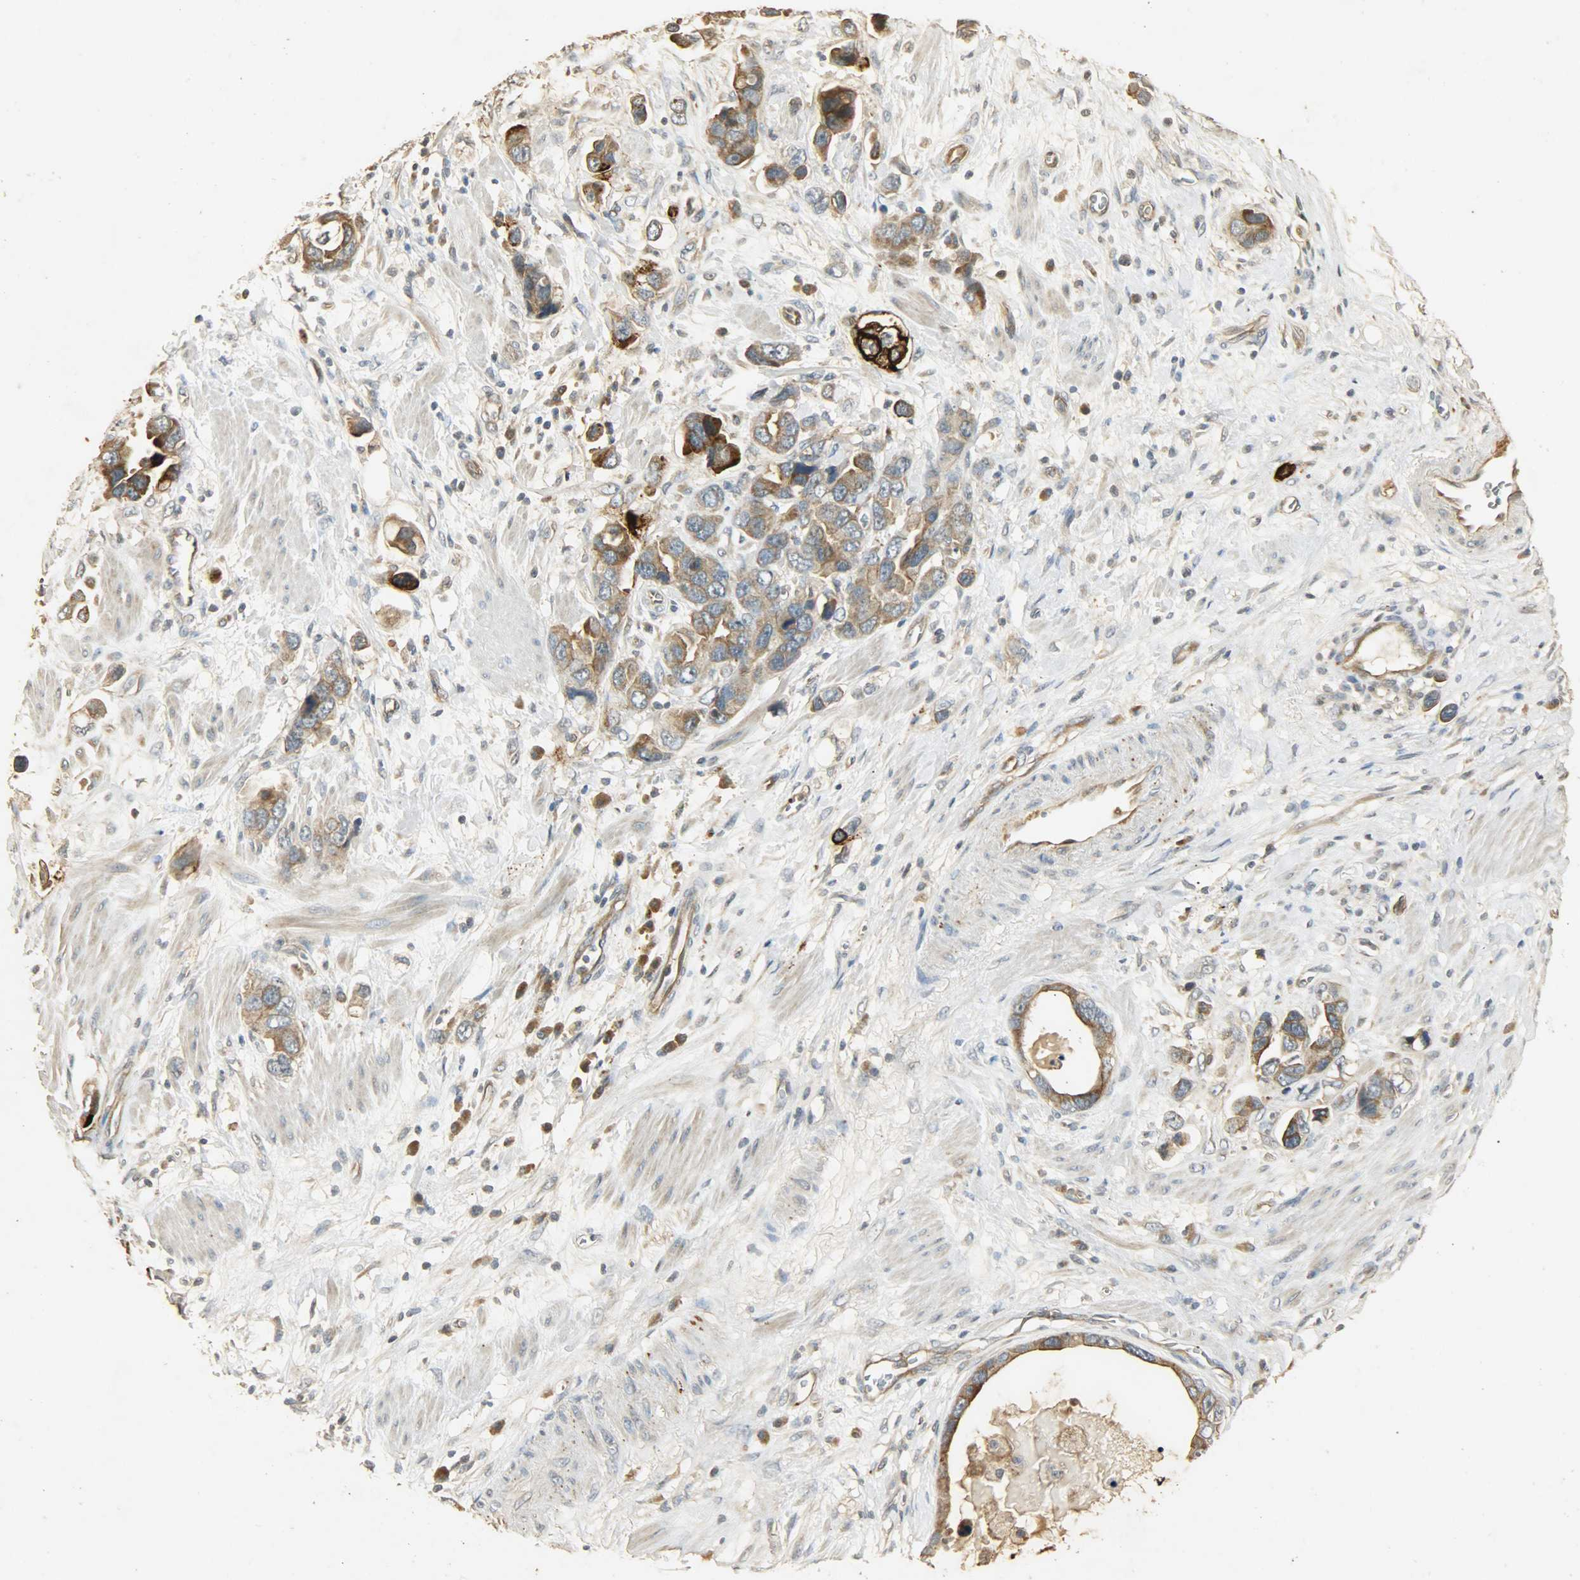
{"staining": {"intensity": "moderate", "quantity": ">75%", "location": "cytoplasmic/membranous"}, "tissue": "stomach cancer", "cell_type": "Tumor cells", "image_type": "cancer", "snomed": [{"axis": "morphology", "description": "Adenocarcinoma, NOS"}, {"axis": "topography", "description": "Stomach, lower"}], "caption": "Stomach adenocarcinoma stained for a protein (brown) demonstrates moderate cytoplasmic/membranous positive expression in about >75% of tumor cells.", "gene": "ATP2B1", "patient": {"sex": "female", "age": 93}}